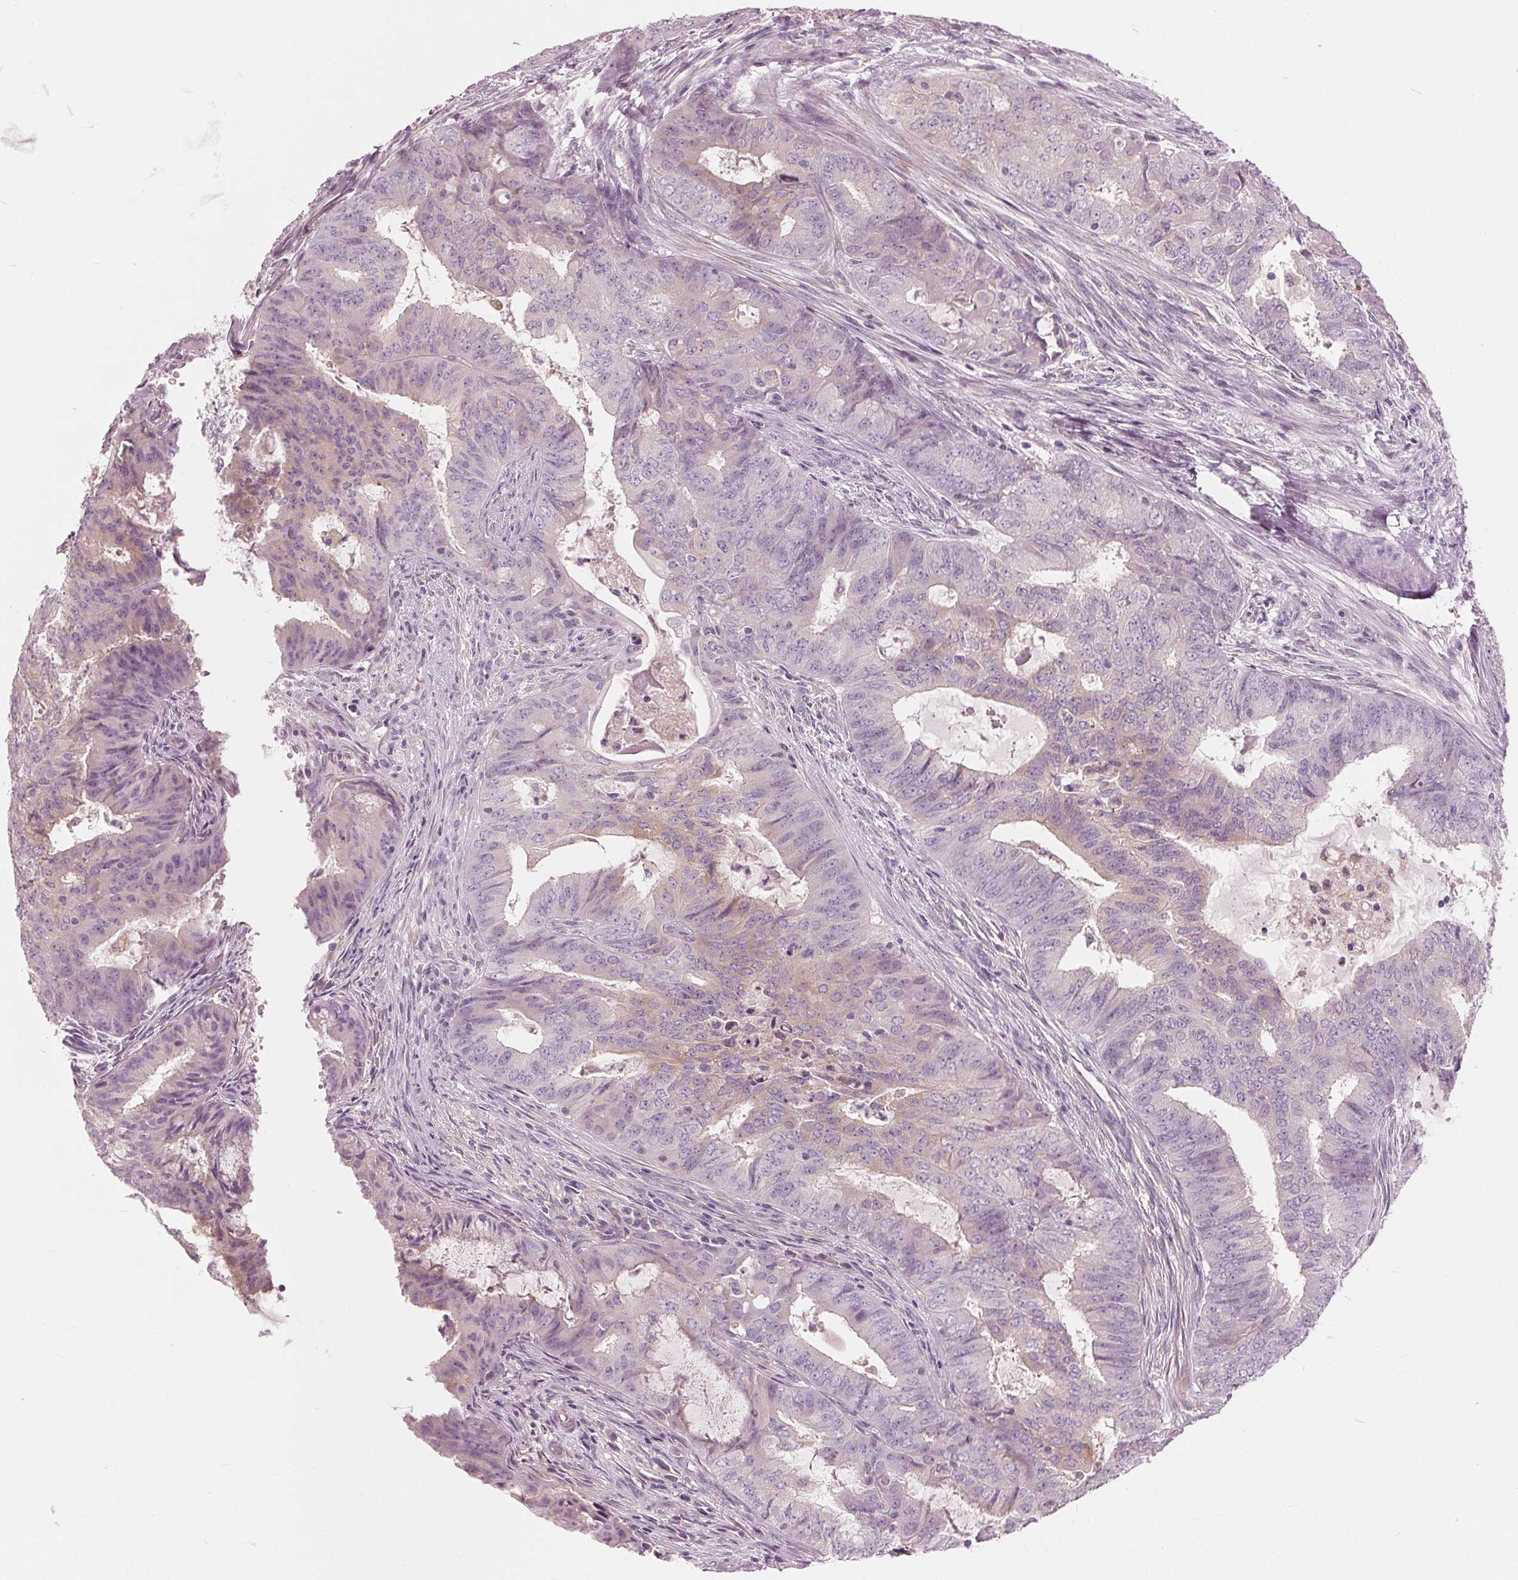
{"staining": {"intensity": "weak", "quantity": "<25%", "location": "cytoplasmic/membranous"}, "tissue": "endometrial cancer", "cell_type": "Tumor cells", "image_type": "cancer", "snomed": [{"axis": "morphology", "description": "Adenocarcinoma, NOS"}, {"axis": "topography", "description": "Endometrium"}], "caption": "DAB immunohistochemical staining of endometrial adenocarcinoma exhibits no significant staining in tumor cells.", "gene": "LHFPL7", "patient": {"sex": "female", "age": 62}}